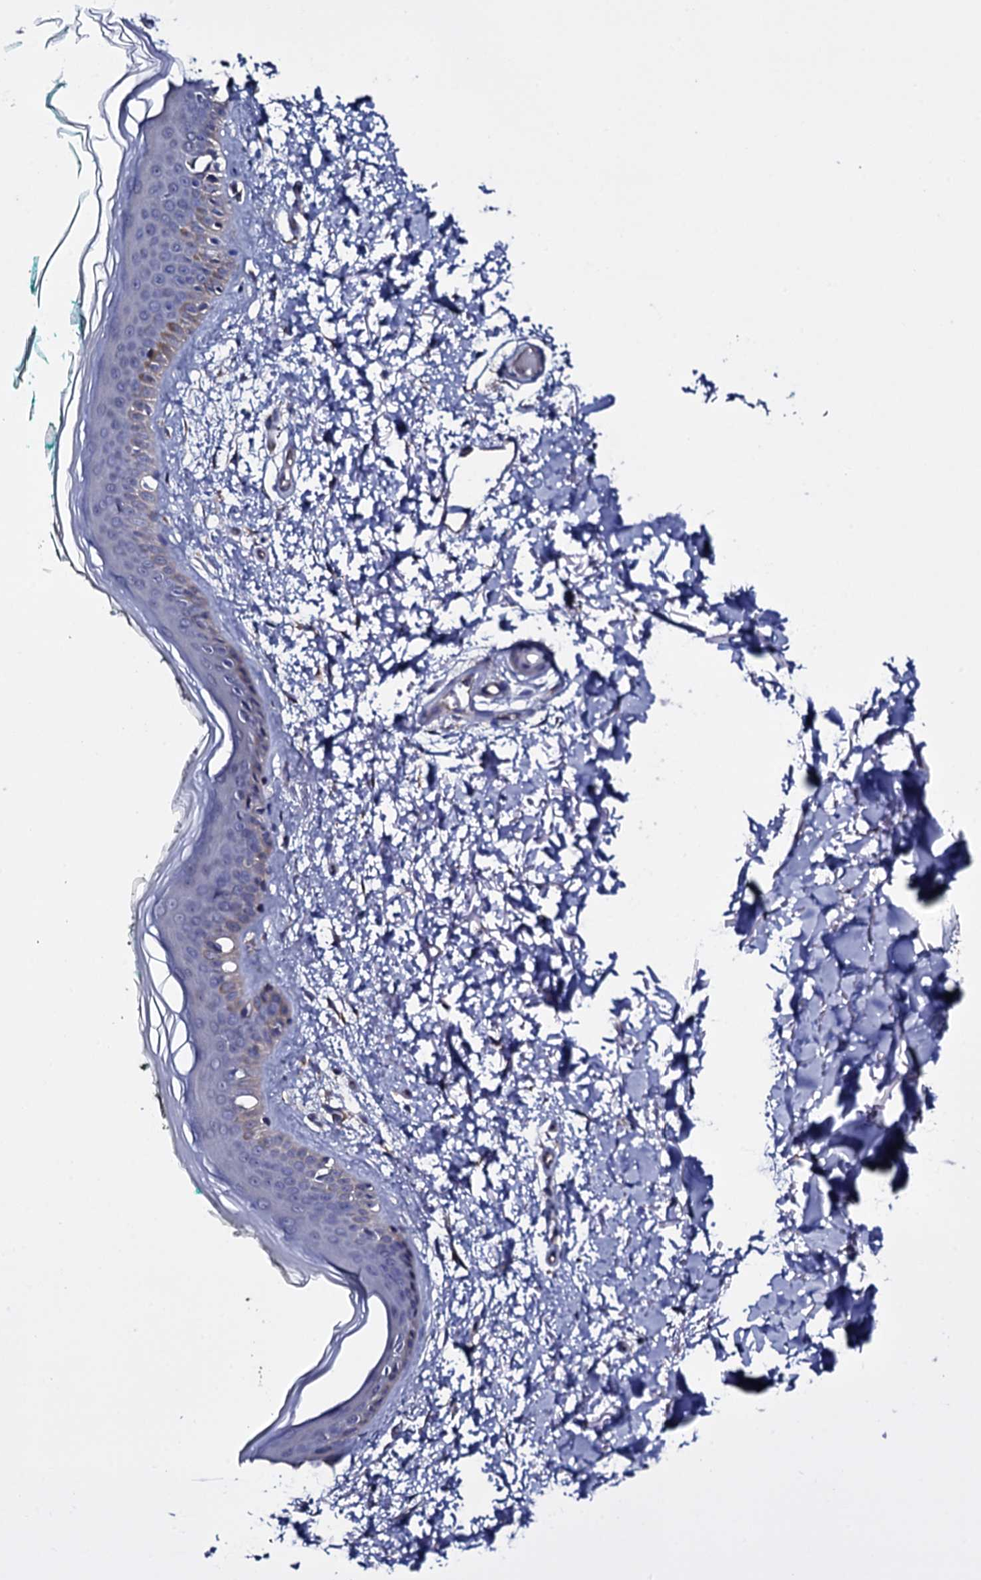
{"staining": {"intensity": "negative", "quantity": "none", "location": "none"}, "tissue": "skin", "cell_type": "Fibroblasts", "image_type": "normal", "snomed": [{"axis": "morphology", "description": "Normal tissue, NOS"}, {"axis": "topography", "description": "Skin"}], "caption": "Image shows no protein positivity in fibroblasts of benign skin.", "gene": "GAREM1", "patient": {"sex": "male", "age": 62}}